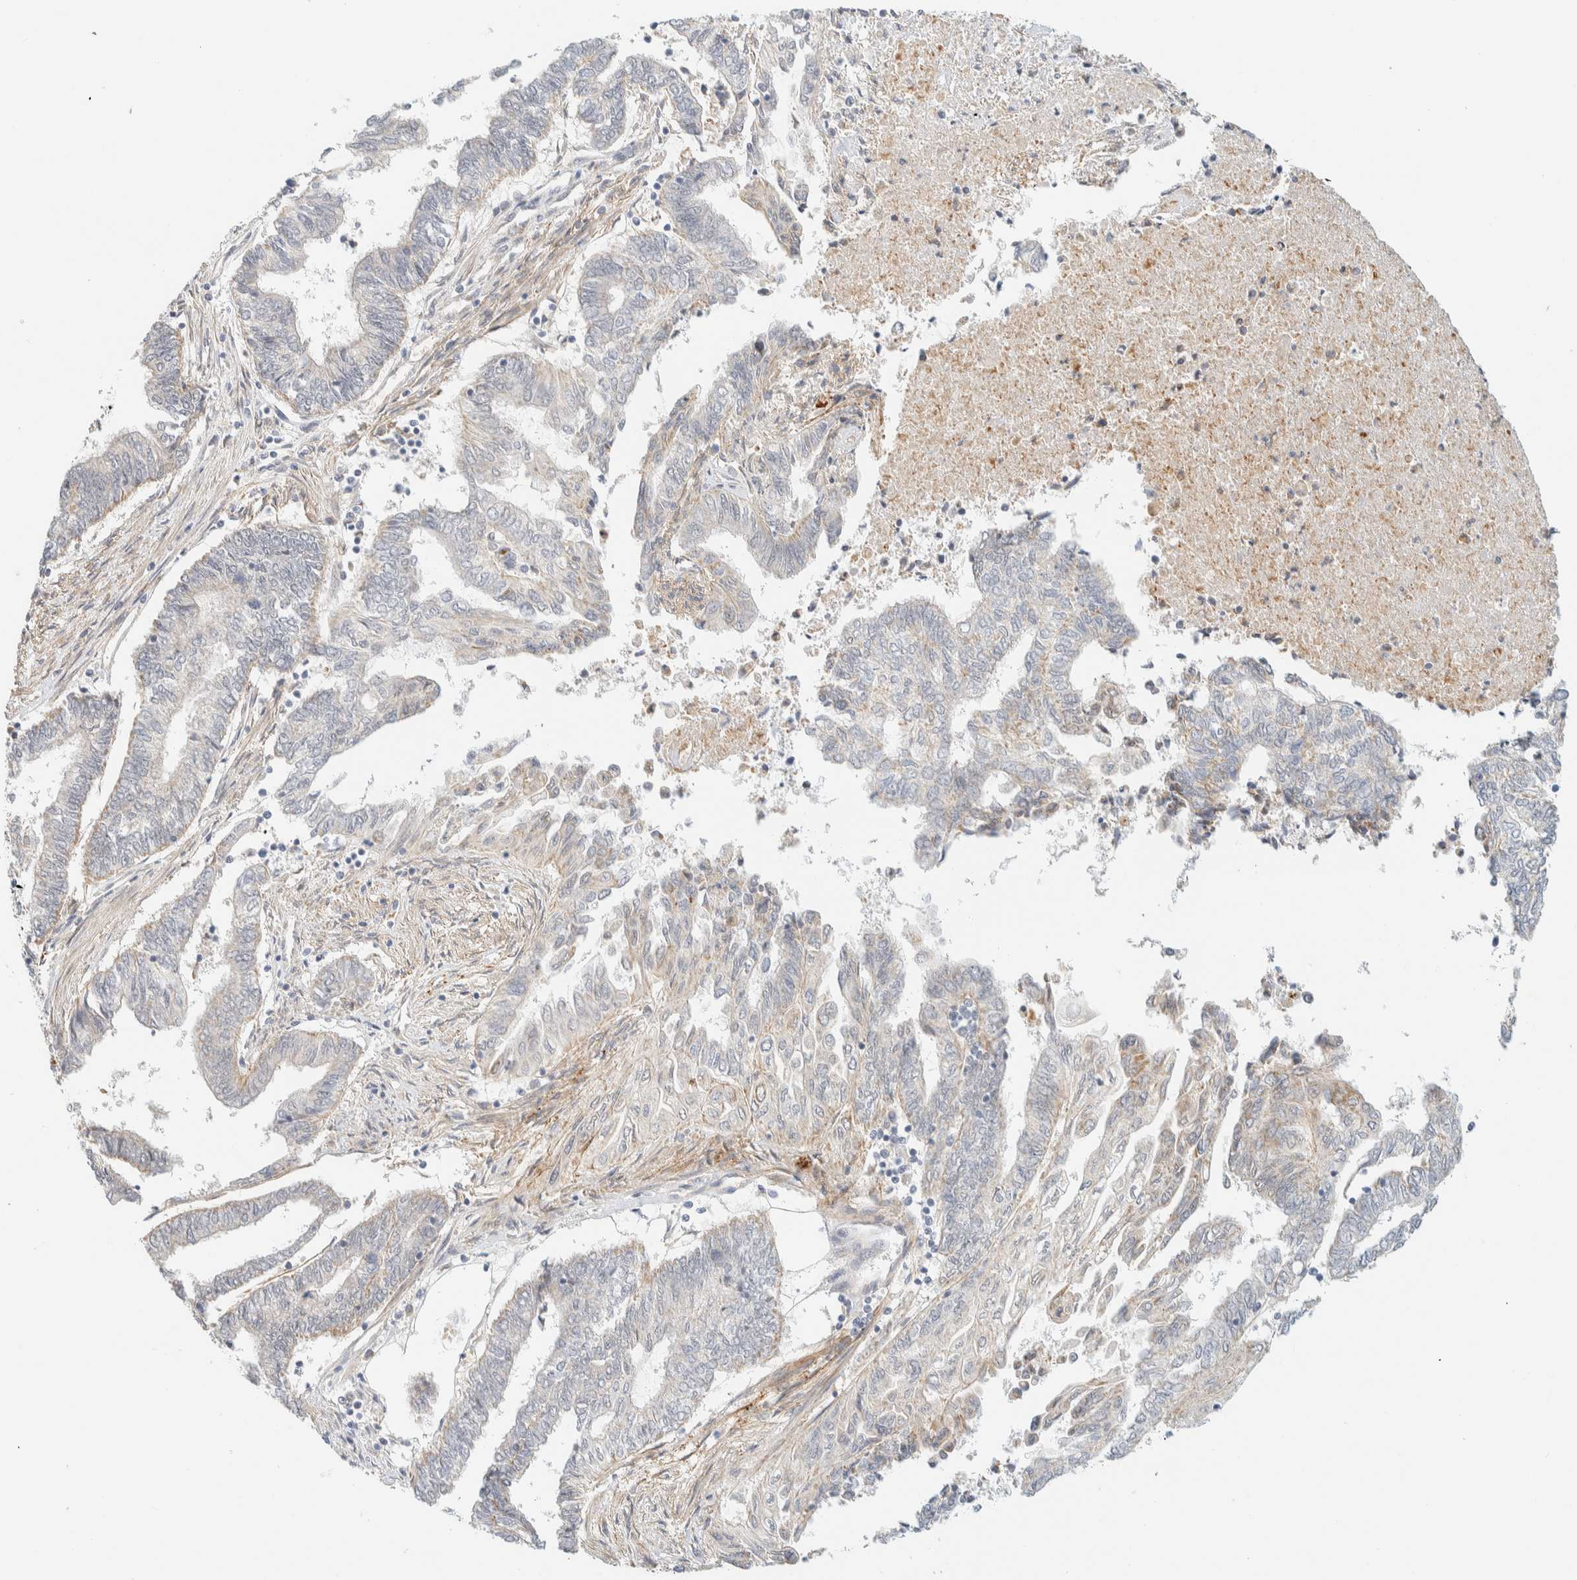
{"staining": {"intensity": "weak", "quantity": "25%-75%", "location": "cytoplasmic/membranous"}, "tissue": "endometrial cancer", "cell_type": "Tumor cells", "image_type": "cancer", "snomed": [{"axis": "morphology", "description": "Adenocarcinoma, NOS"}, {"axis": "topography", "description": "Uterus"}, {"axis": "topography", "description": "Endometrium"}], "caption": "Immunohistochemistry (IHC) photomicrograph of neoplastic tissue: human adenocarcinoma (endometrial) stained using immunohistochemistry exhibits low levels of weak protein expression localized specifically in the cytoplasmic/membranous of tumor cells, appearing as a cytoplasmic/membranous brown color.", "gene": "TNK1", "patient": {"sex": "female", "age": 70}}